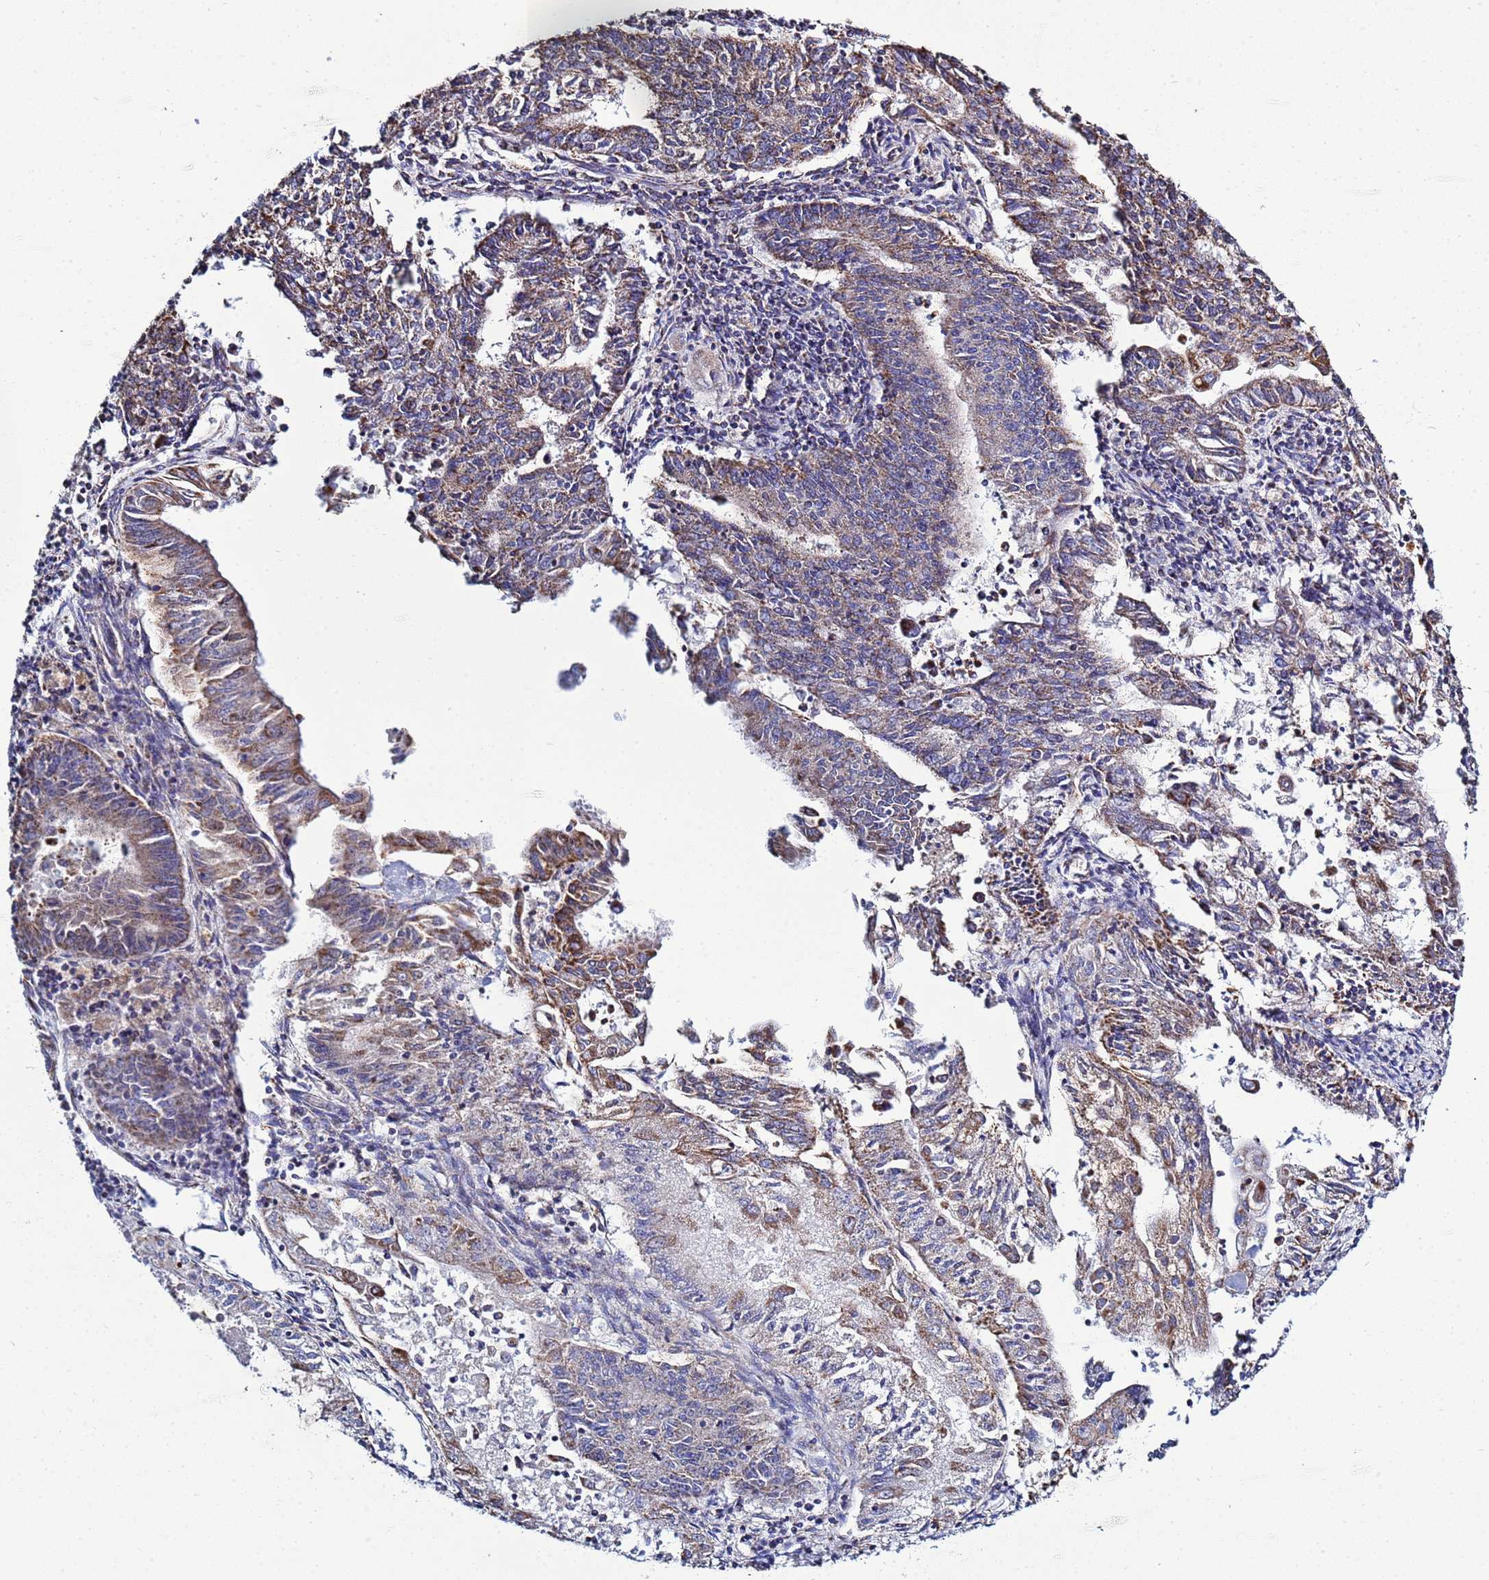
{"staining": {"intensity": "moderate", "quantity": ">75%", "location": "cytoplasmic/membranous"}, "tissue": "endometrial cancer", "cell_type": "Tumor cells", "image_type": "cancer", "snomed": [{"axis": "morphology", "description": "Adenocarcinoma, NOS"}, {"axis": "topography", "description": "Endometrium"}], "caption": "Endometrial cancer stained with immunohistochemistry (IHC) displays moderate cytoplasmic/membranous expression in approximately >75% of tumor cells.", "gene": "COQ4", "patient": {"sex": "female", "age": 59}}